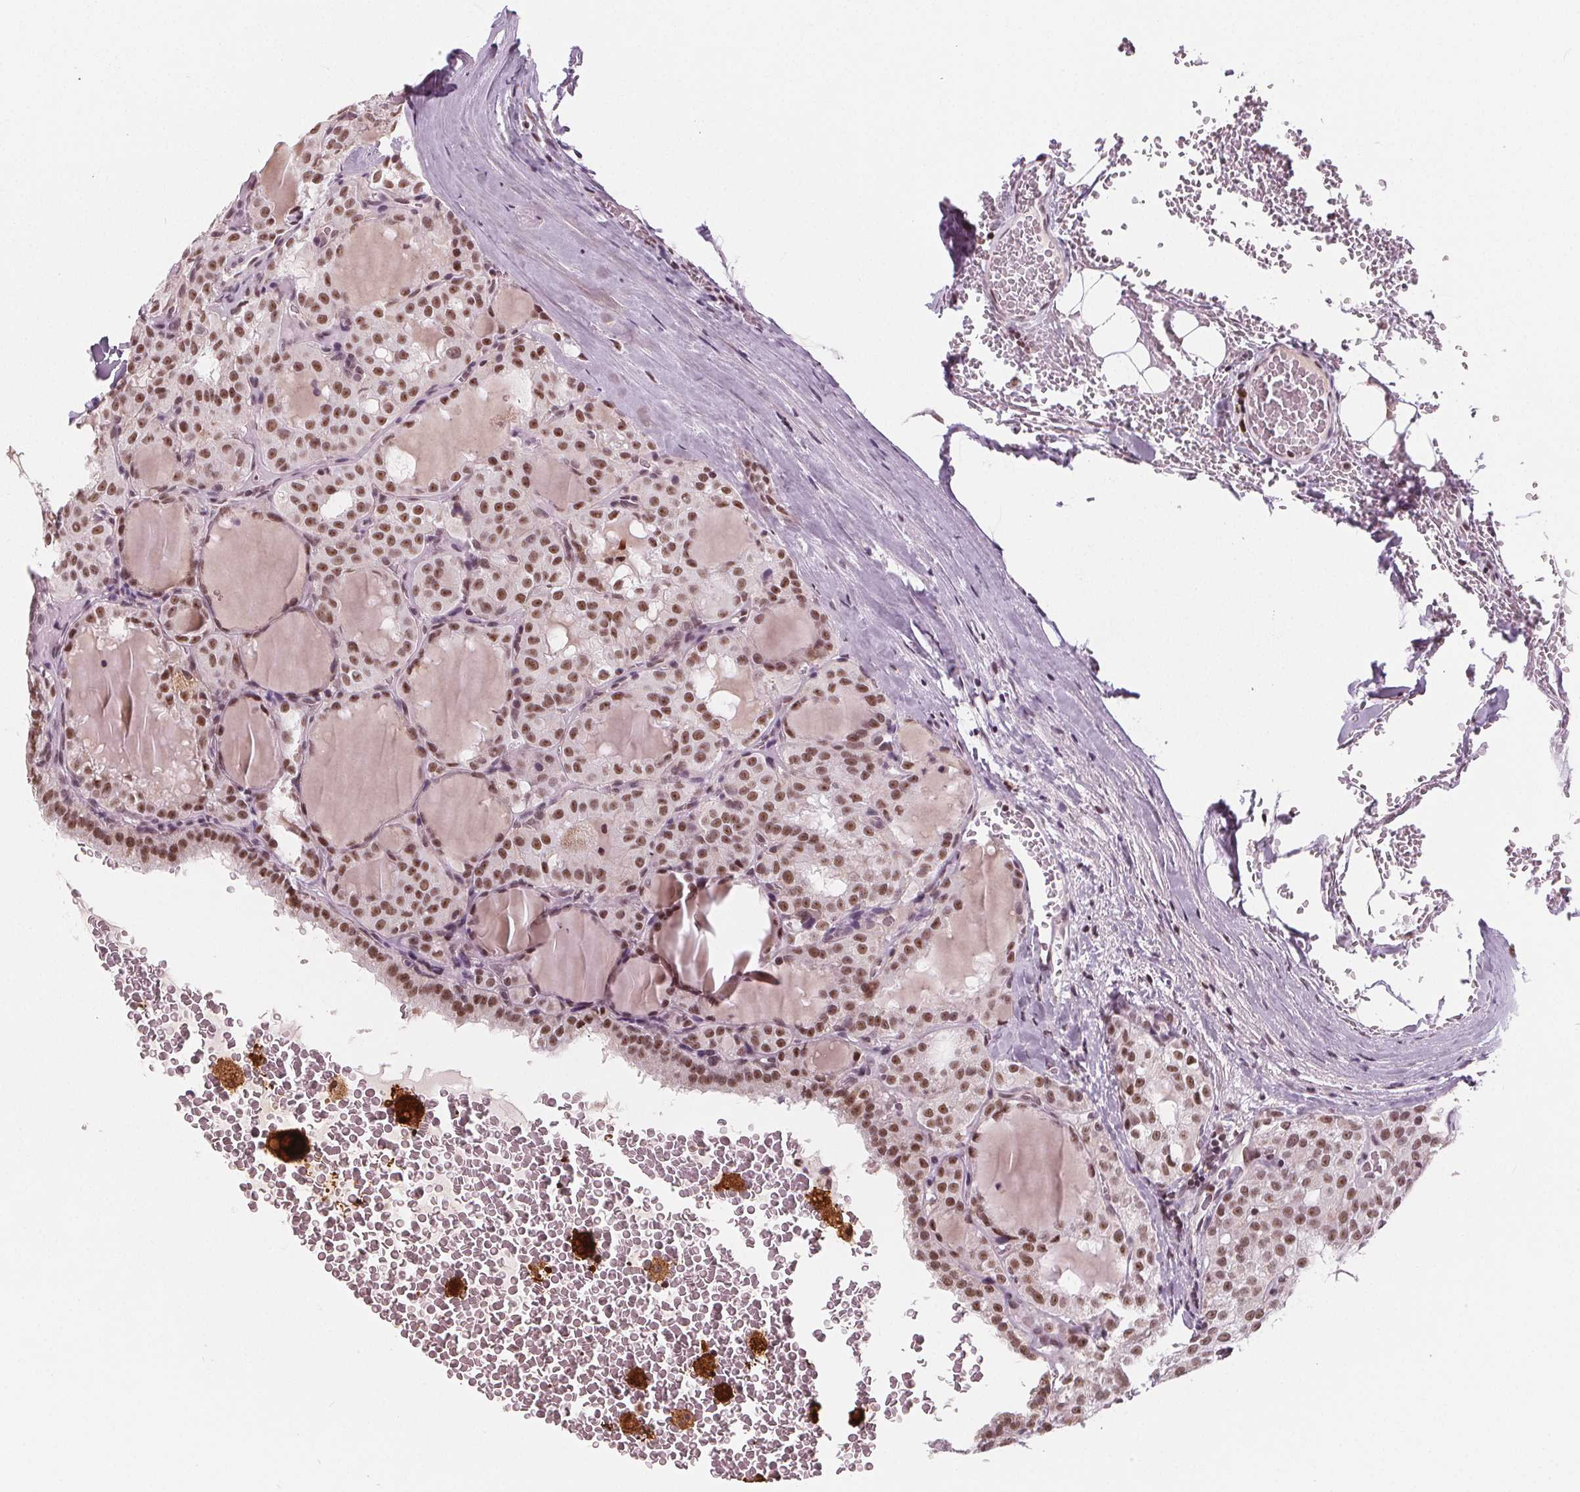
{"staining": {"intensity": "moderate", "quantity": ">75%", "location": "nuclear"}, "tissue": "thyroid cancer", "cell_type": "Tumor cells", "image_type": "cancer", "snomed": [{"axis": "morphology", "description": "Papillary adenocarcinoma, NOS"}, {"axis": "topography", "description": "Thyroid gland"}], "caption": "About >75% of tumor cells in papillary adenocarcinoma (thyroid) demonstrate moderate nuclear protein expression as visualized by brown immunohistochemical staining.", "gene": "DPM2", "patient": {"sex": "male", "age": 20}}